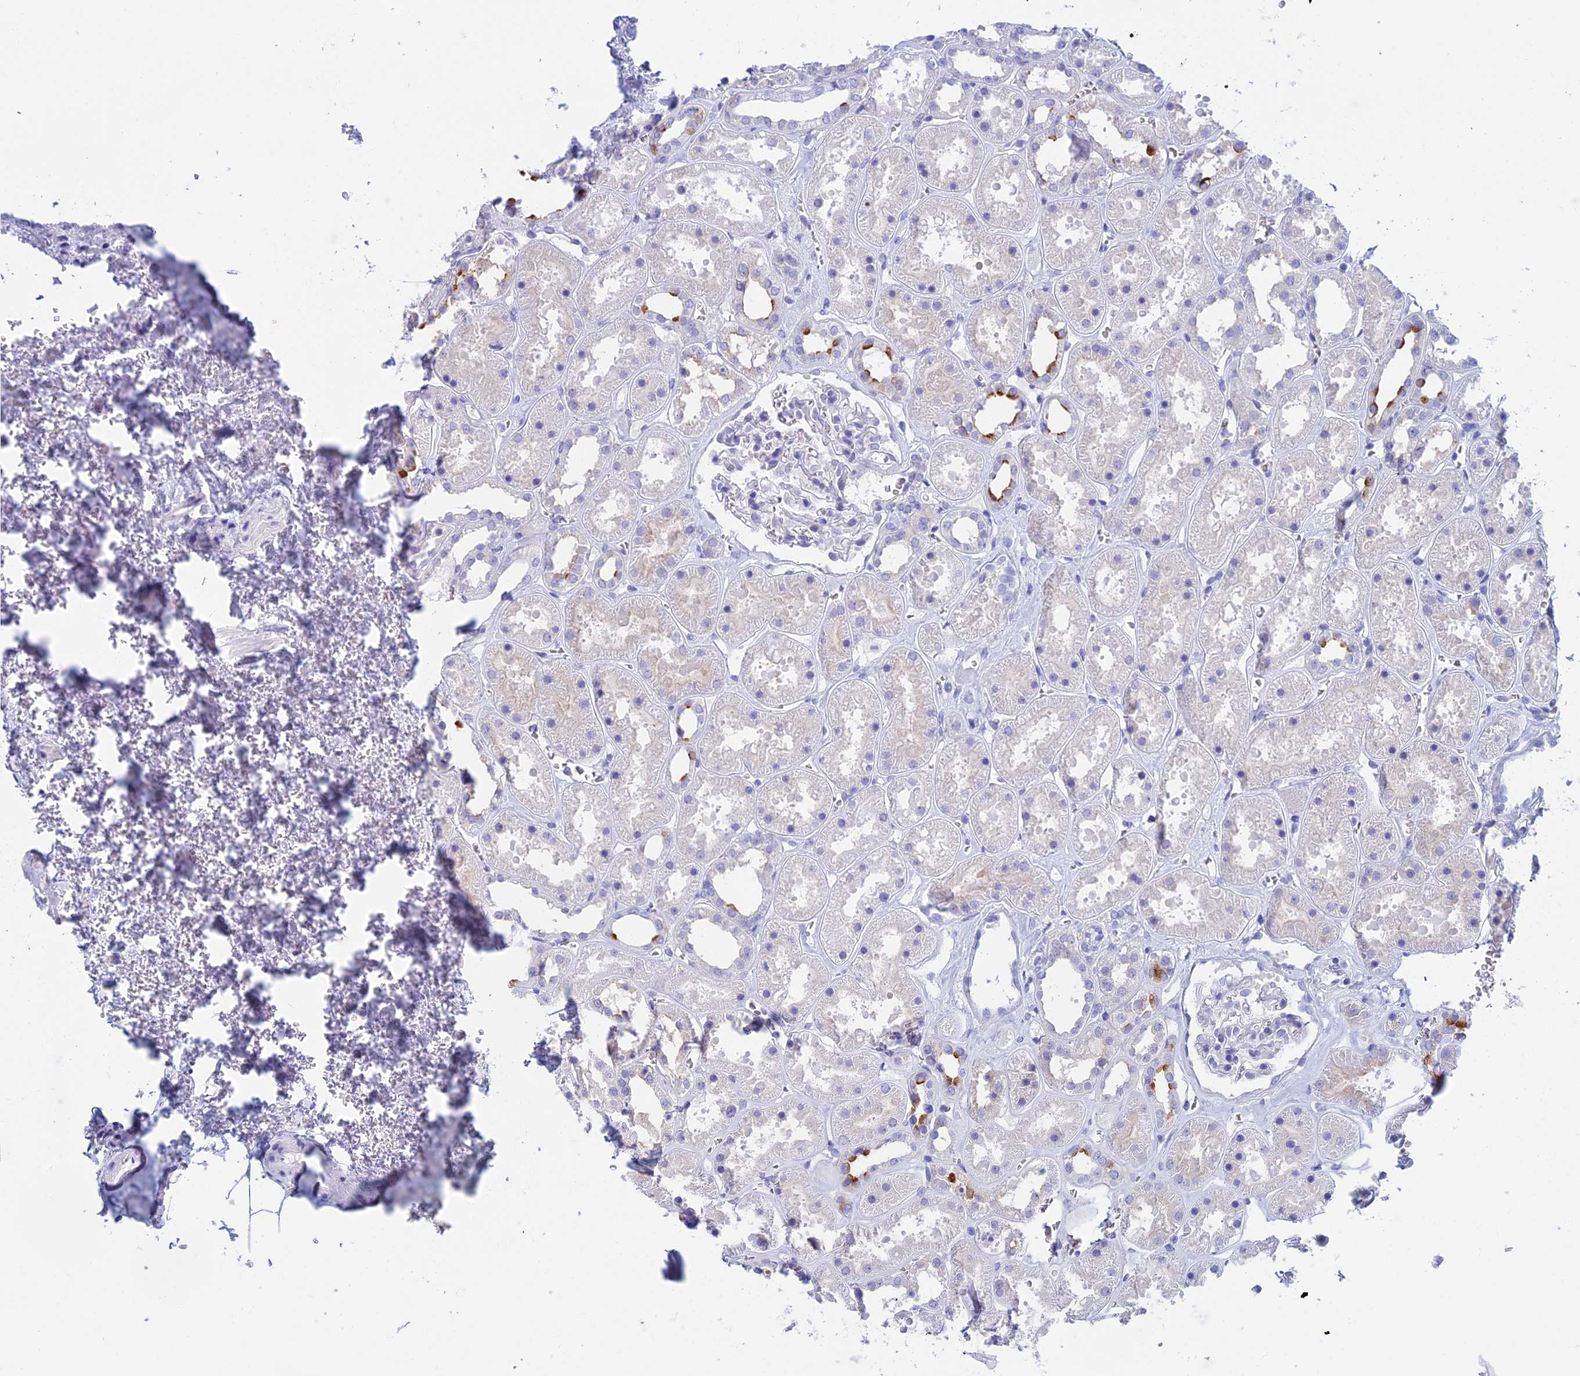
{"staining": {"intensity": "negative", "quantity": "none", "location": "none"}, "tissue": "kidney", "cell_type": "Cells in glomeruli", "image_type": "normal", "snomed": [{"axis": "morphology", "description": "Normal tissue, NOS"}, {"axis": "topography", "description": "Kidney"}], "caption": "High power microscopy photomicrograph of an IHC image of unremarkable kidney, revealing no significant expression in cells in glomeruli.", "gene": "TMEM161B", "patient": {"sex": "female", "age": 41}}